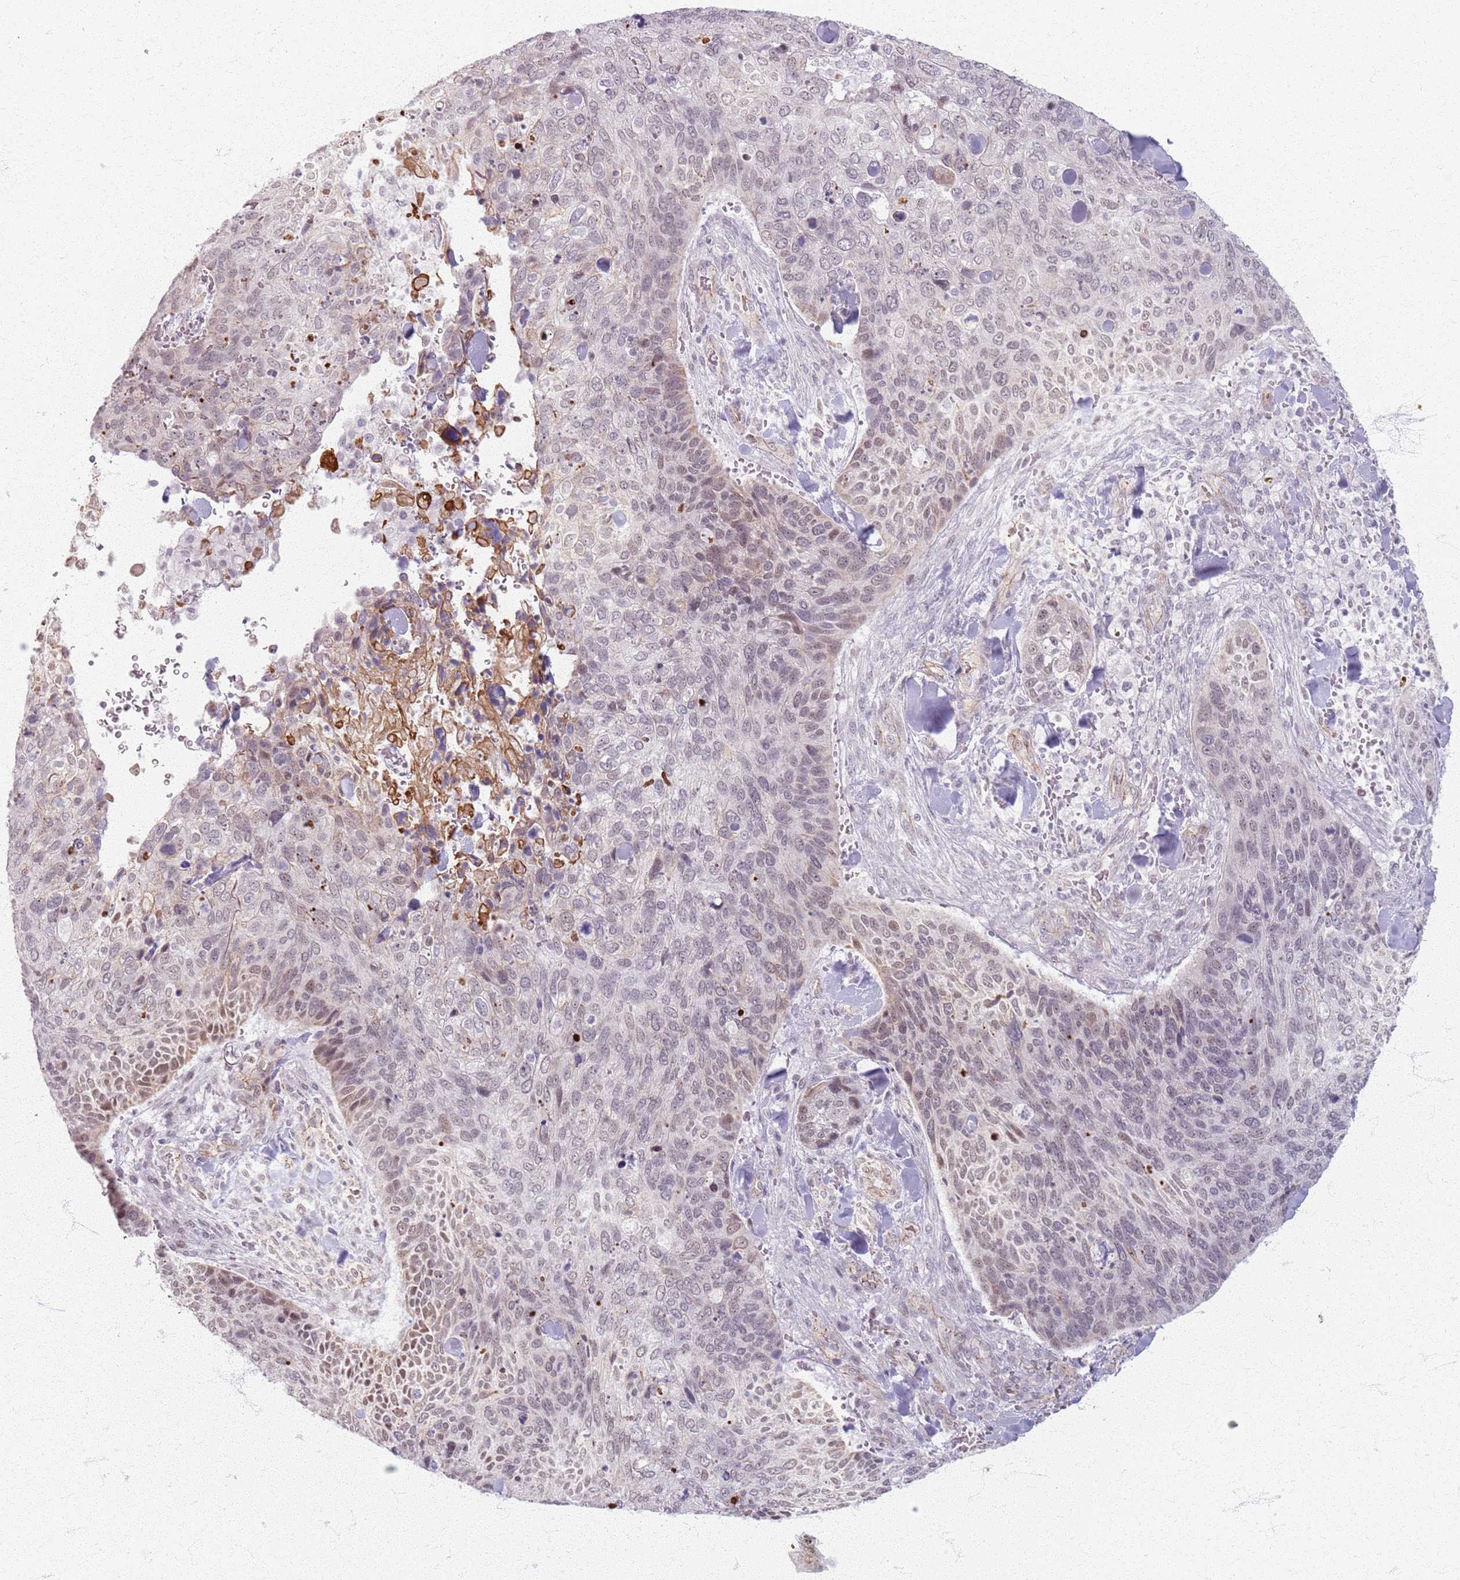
{"staining": {"intensity": "weak", "quantity": "25%-75%", "location": "nuclear"}, "tissue": "skin cancer", "cell_type": "Tumor cells", "image_type": "cancer", "snomed": [{"axis": "morphology", "description": "Basal cell carcinoma"}, {"axis": "topography", "description": "Skin"}], "caption": "The micrograph shows staining of basal cell carcinoma (skin), revealing weak nuclear protein expression (brown color) within tumor cells.", "gene": "KCNA5", "patient": {"sex": "female", "age": 74}}